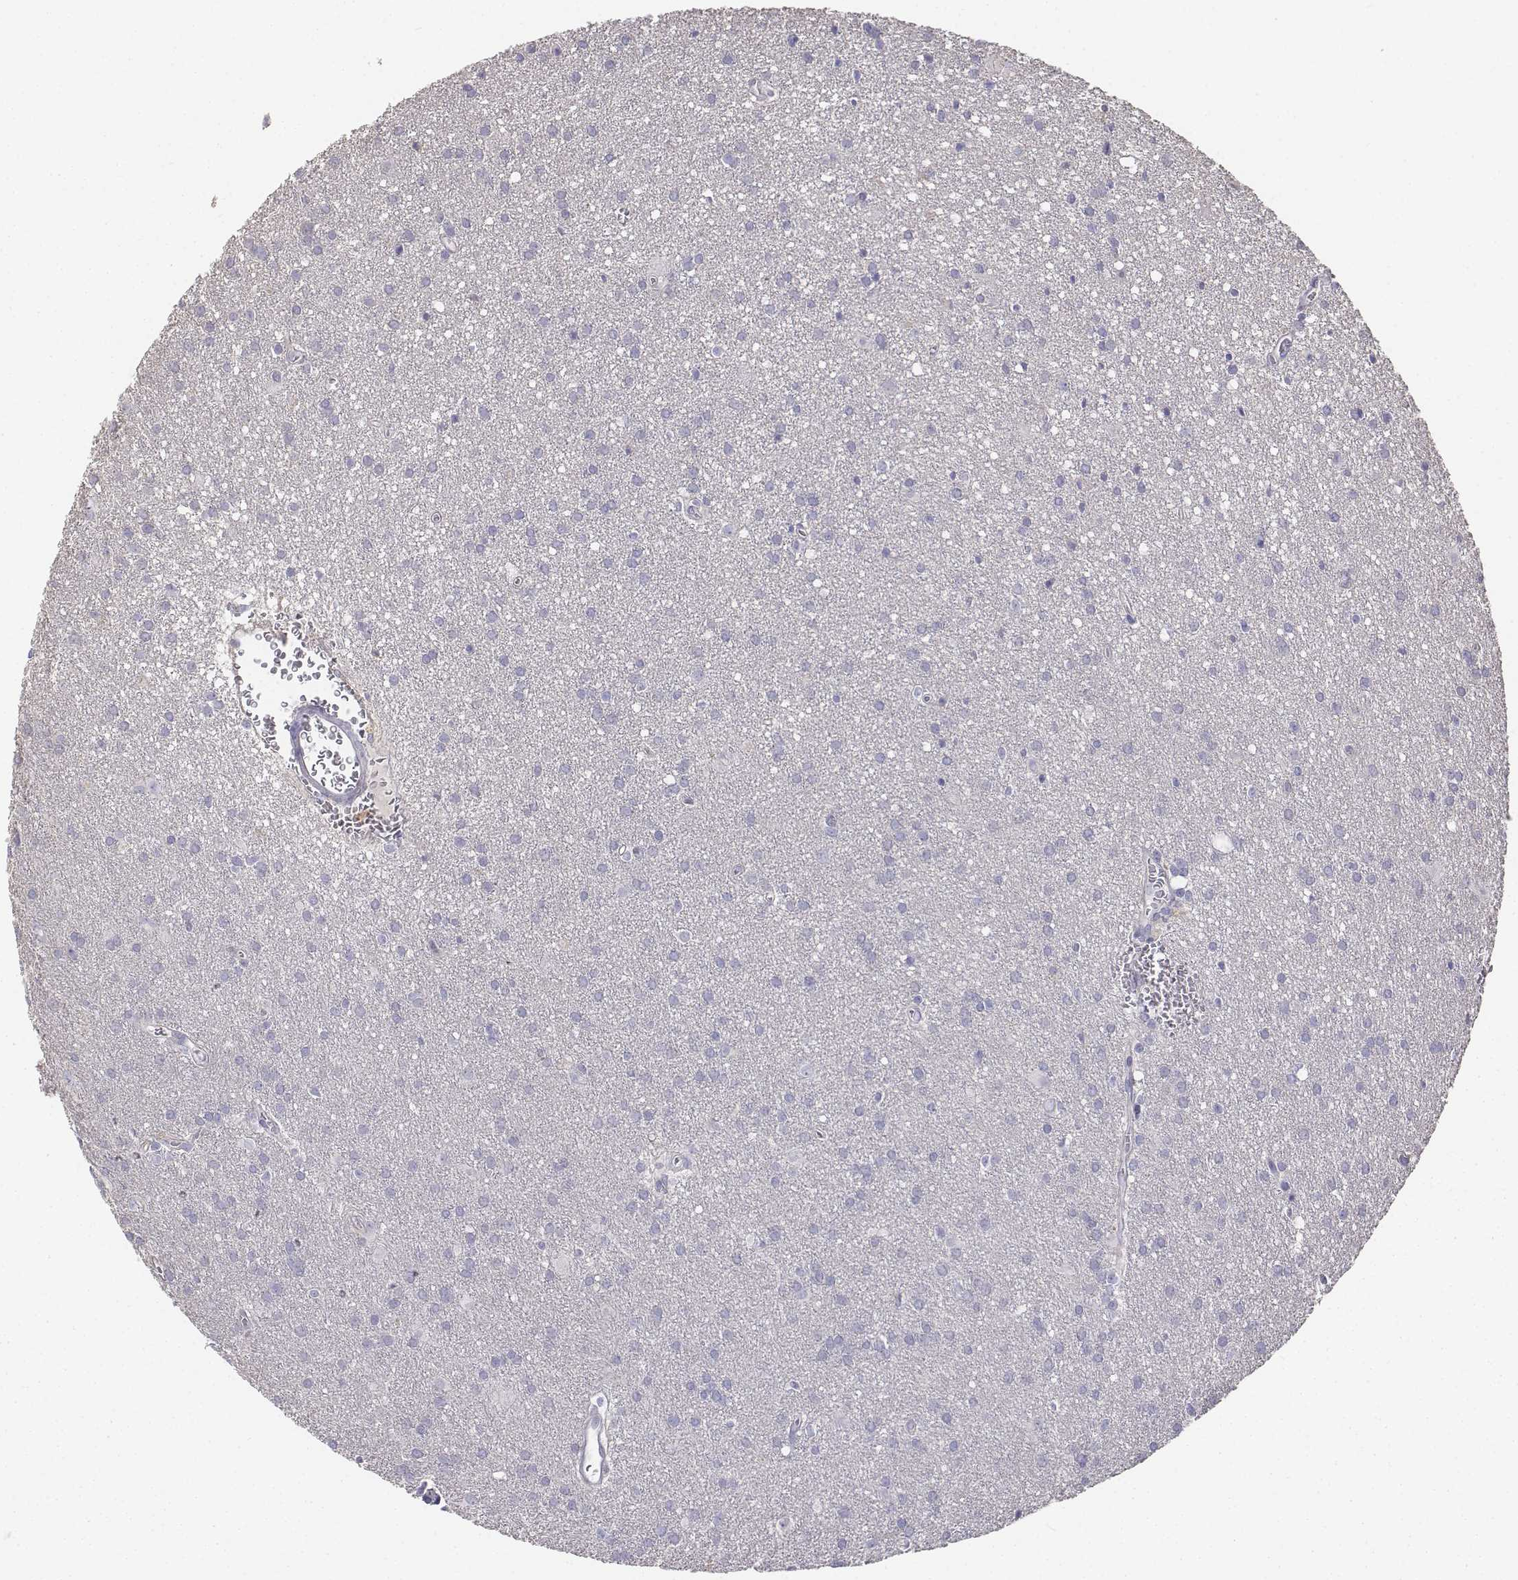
{"staining": {"intensity": "negative", "quantity": "none", "location": "none"}, "tissue": "glioma", "cell_type": "Tumor cells", "image_type": "cancer", "snomed": [{"axis": "morphology", "description": "Glioma, malignant, Low grade"}, {"axis": "topography", "description": "Brain"}], "caption": "DAB (3,3'-diaminobenzidine) immunohistochemical staining of human malignant glioma (low-grade) reveals no significant positivity in tumor cells.", "gene": "LGSN", "patient": {"sex": "male", "age": 58}}